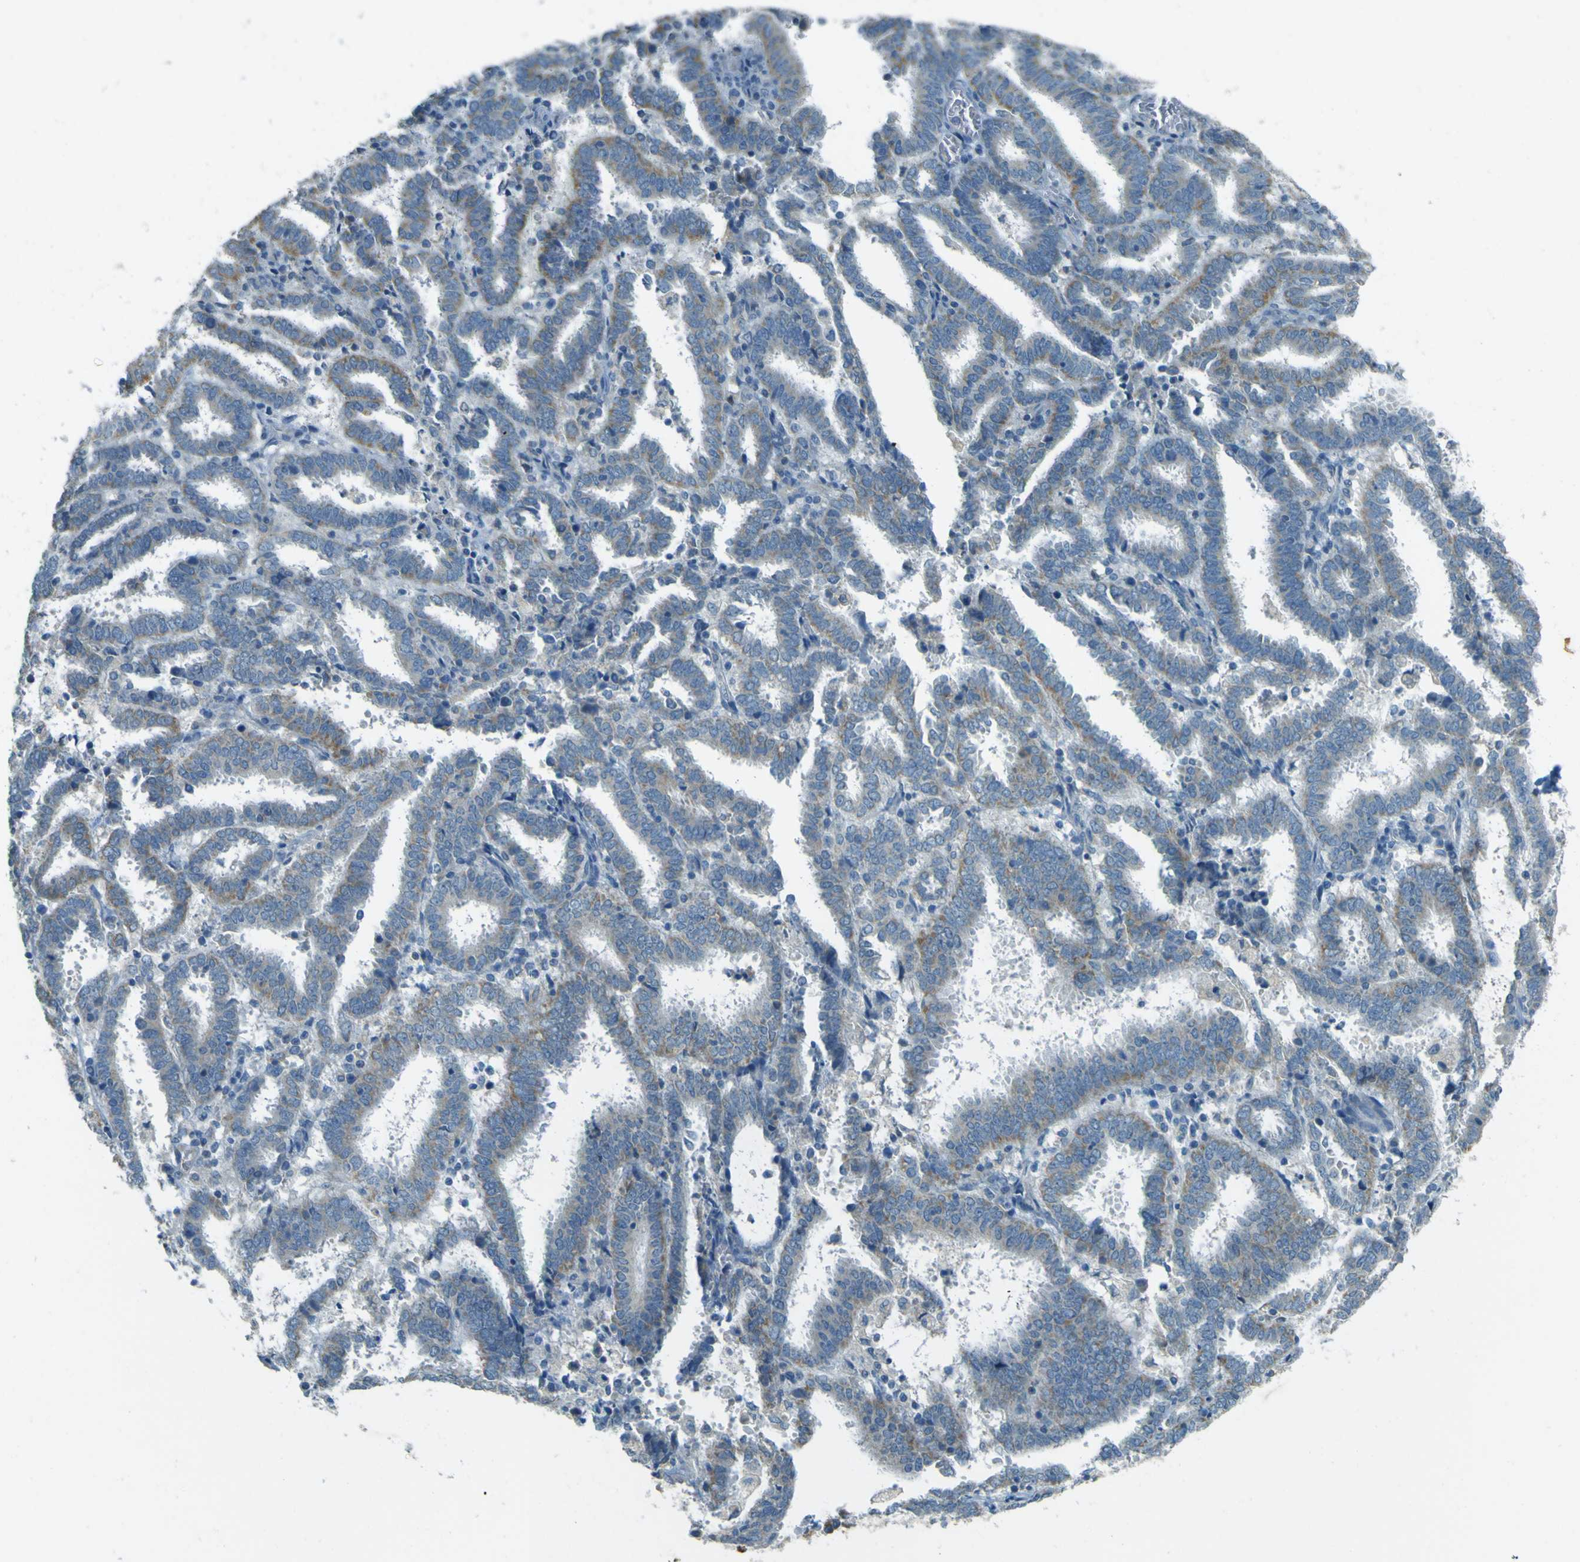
{"staining": {"intensity": "weak", "quantity": "<25%", "location": "cytoplasmic/membranous"}, "tissue": "endometrial cancer", "cell_type": "Tumor cells", "image_type": "cancer", "snomed": [{"axis": "morphology", "description": "Adenocarcinoma, NOS"}, {"axis": "topography", "description": "Uterus"}], "caption": "Immunohistochemistry histopathology image of human adenocarcinoma (endometrial) stained for a protein (brown), which exhibits no positivity in tumor cells.", "gene": "FKTN", "patient": {"sex": "female", "age": 83}}